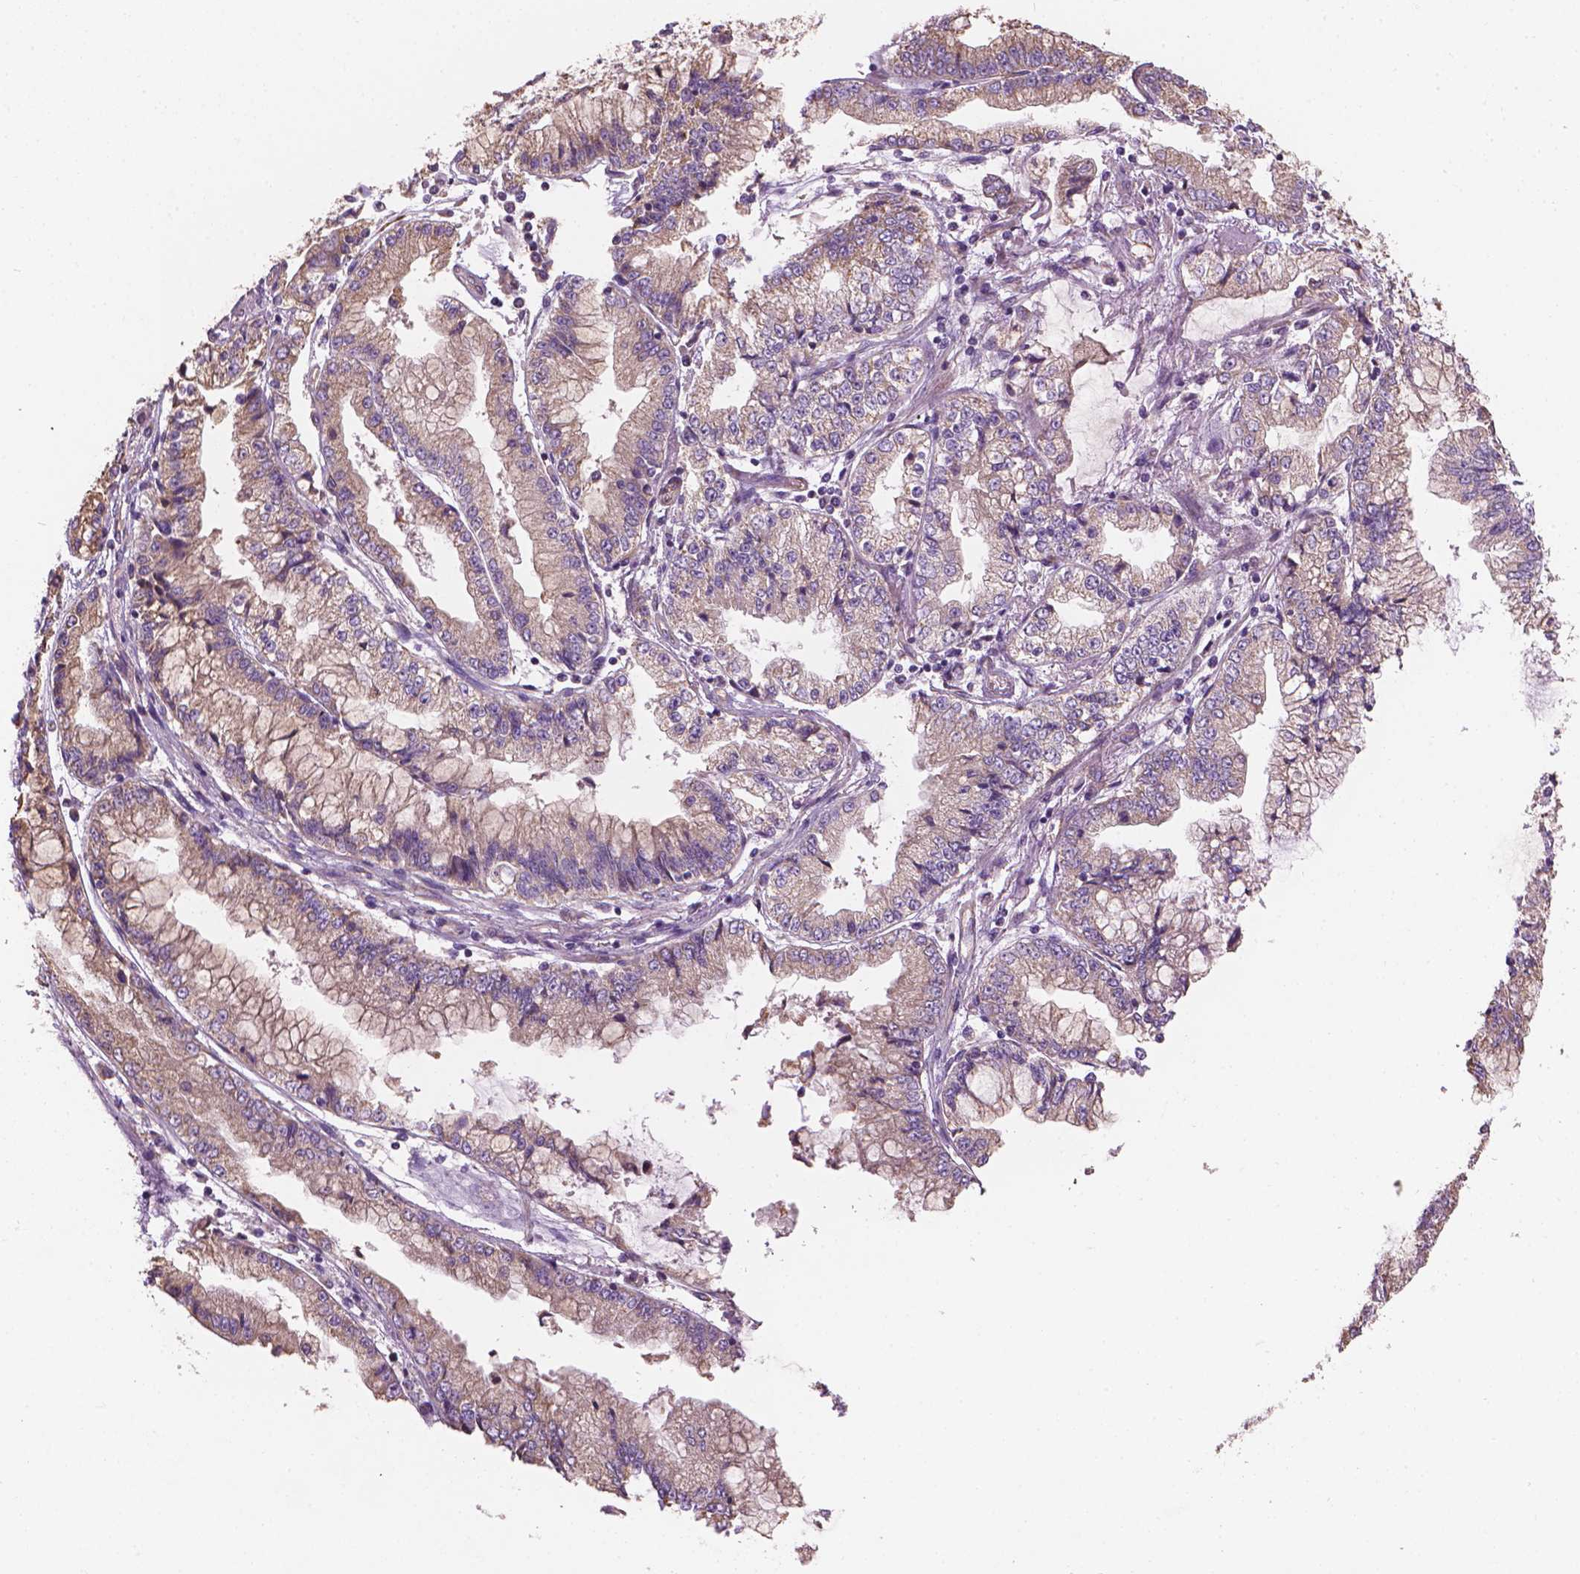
{"staining": {"intensity": "weak", "quantity": ">75%", "location": "cytoplasmic/membranous"}, "tissue": "stomach cancer", "cell_type": "Tumor cells", "image_type": "cancer", "snomed": [{"axis": "morphology", "description": "Adenocarcinoma, NOS"}, {"axis": "topography", "description": "Stomach, upper"}], "caption": "IHC photomicrograph of stomach cancer stained for a protein (brown), which reveals low levels of weak cytoplasmic/membranous positivity in approximately >75% of tumor cells.", "gene": "TTC29", "patient": {"sex": "female", "age": 74}}